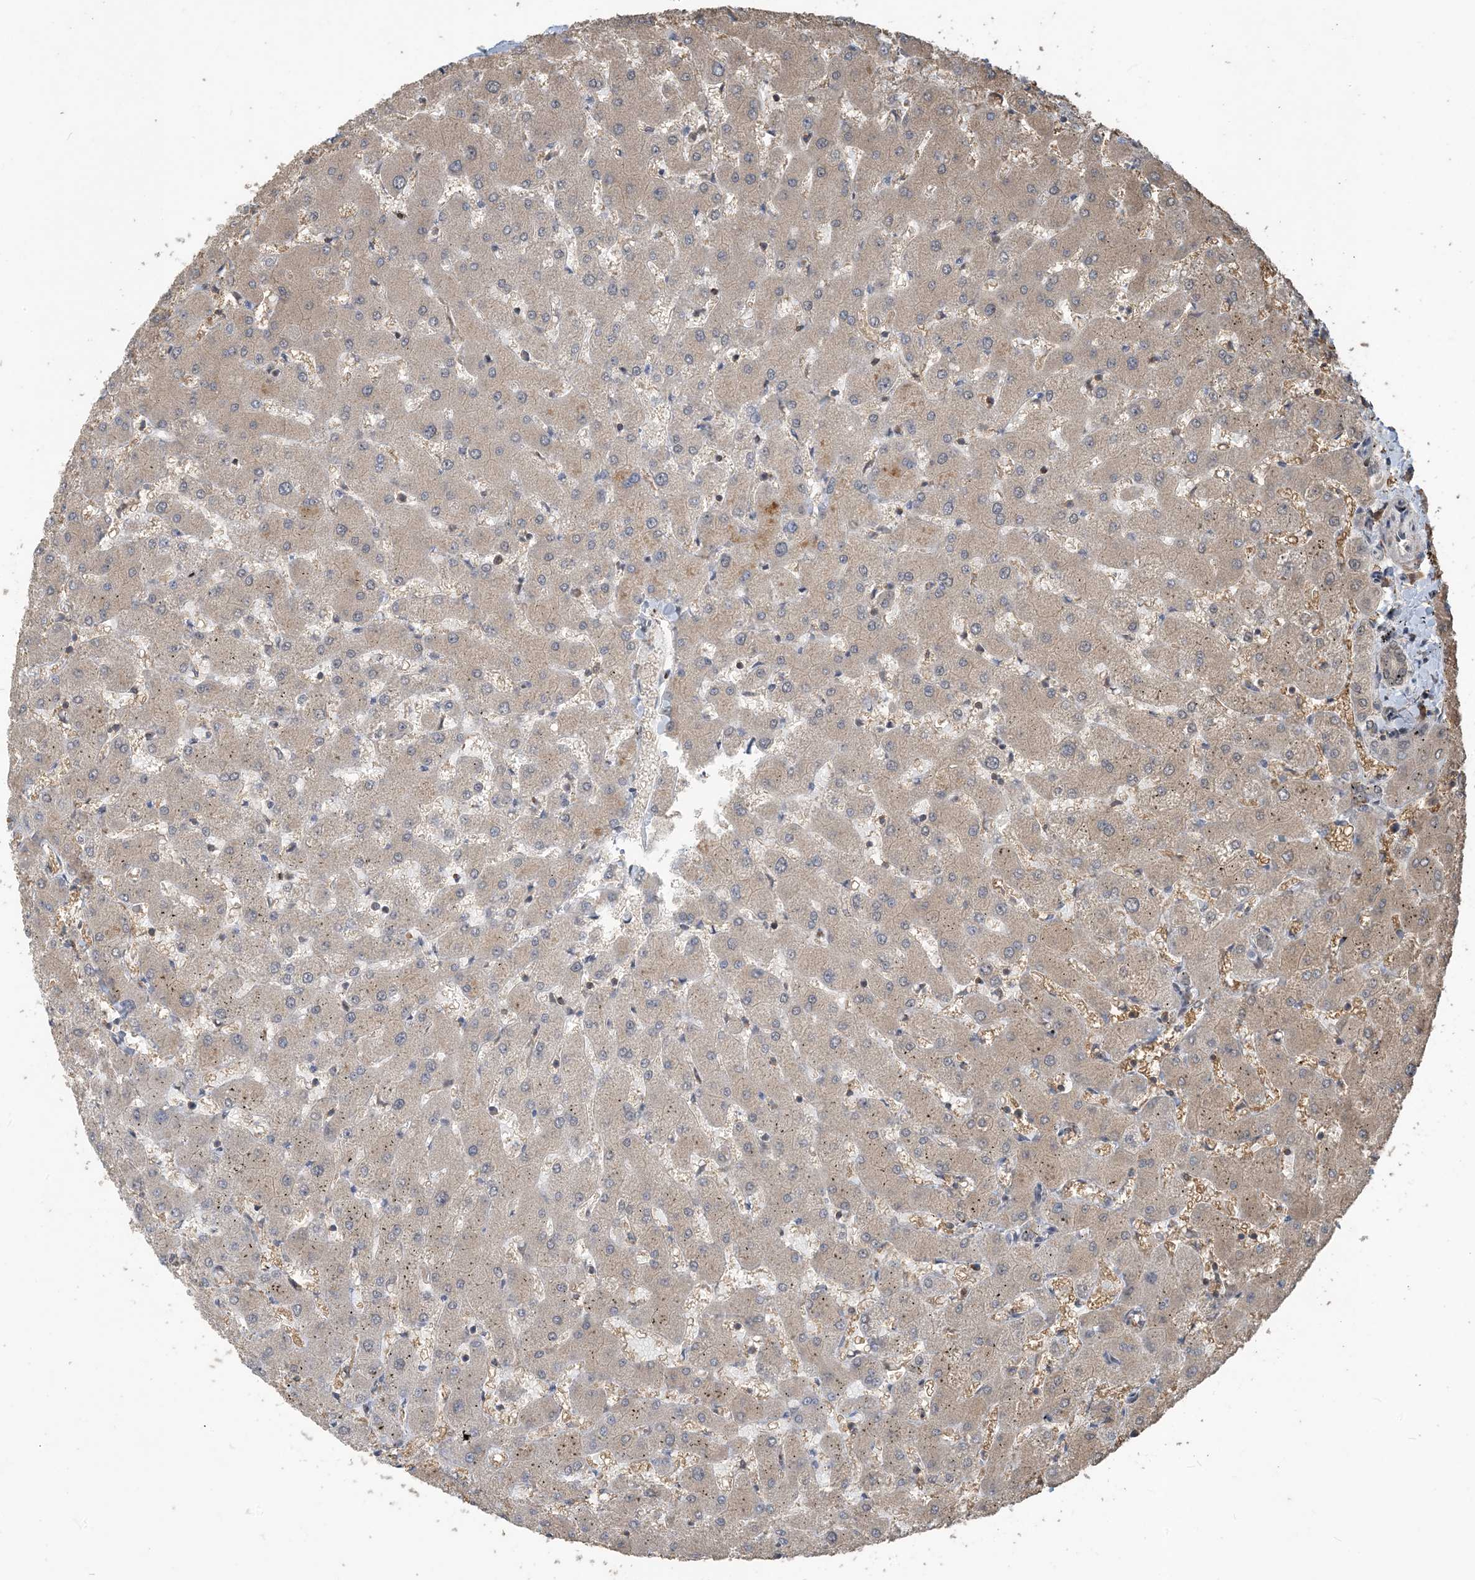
{"staining": {"intensity": "negative", "quantity": "none", "location": "none"}, "tissue": "liver", "cell_type": "Cholangiocytes", "image_type": "normal", "snomed": [{"axis": "morphology", "description": "Normal tissue, NOS"}, {"axis": "topography", "description": "Liver"}], "caption": "An immunohistochemistry image of unremarkable liver is shown. There is no staining in cholangiocytes of liver. Nuclei are stained in blue.", "gene": "ZC3H12A", "patient": {"sex": "female", "age": 63}}